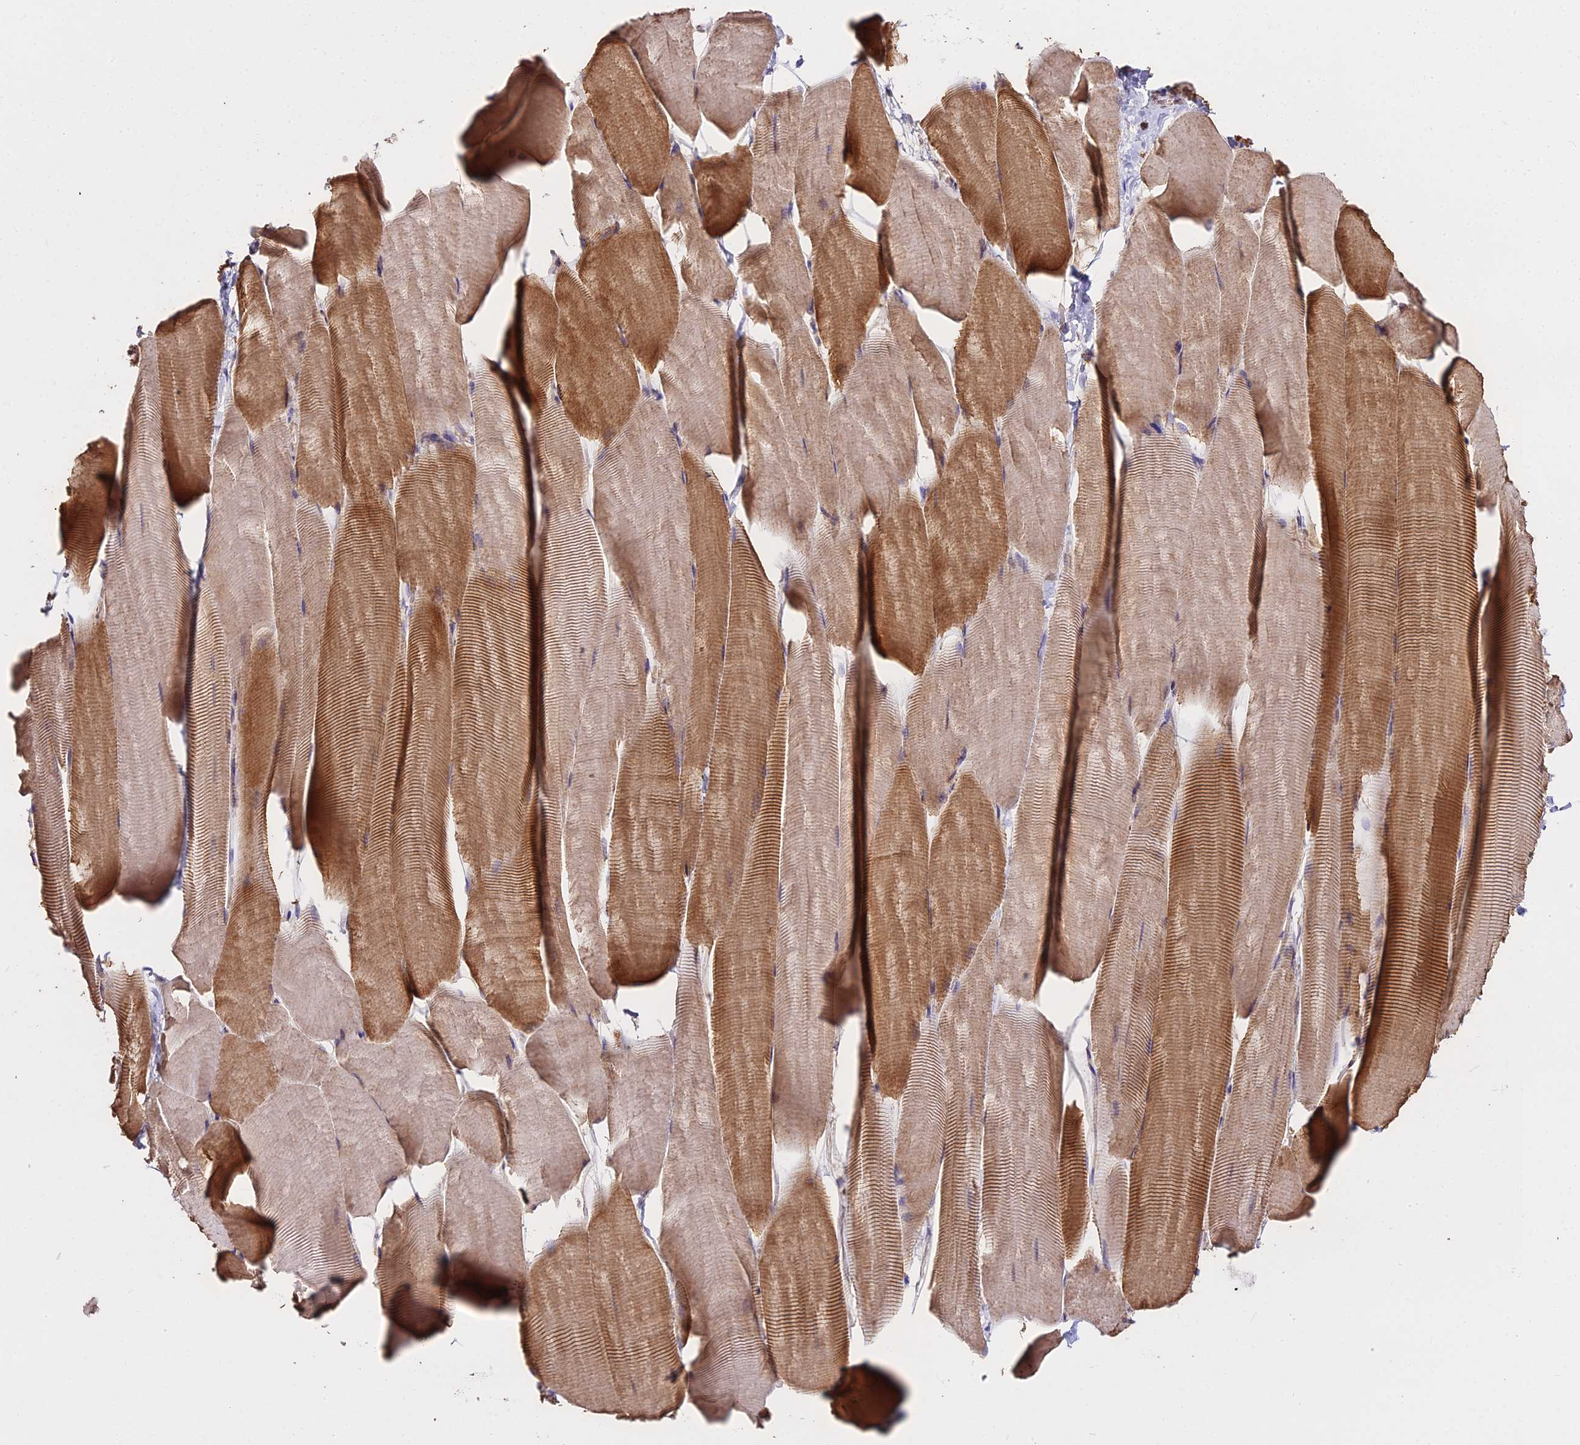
{"staining": {"intensity": "moderate", "quantity": "25%-75%", "location": "cytoplasmic/membranous"}, "tissue": "skeletal muscle", "cell_type": "Myocytes", "image_type": "normal", "snomed": [{"axis": "morphology", "description": "Normal tissue, NOS"}, {"axis": "topography", "description": "Skeletal muscle"}], "caption": "High-magnification brightfield microscopy of benign skeletal muscle stained with DAB (brown) and counterstained with hematoxylin (blue). myocytes exhibit moderate cytoplasmic/membranous expression is appreciated in about25%-75% of cells.", "gene": "METTL13", "patient": {"sex": "male", "age": 25}}